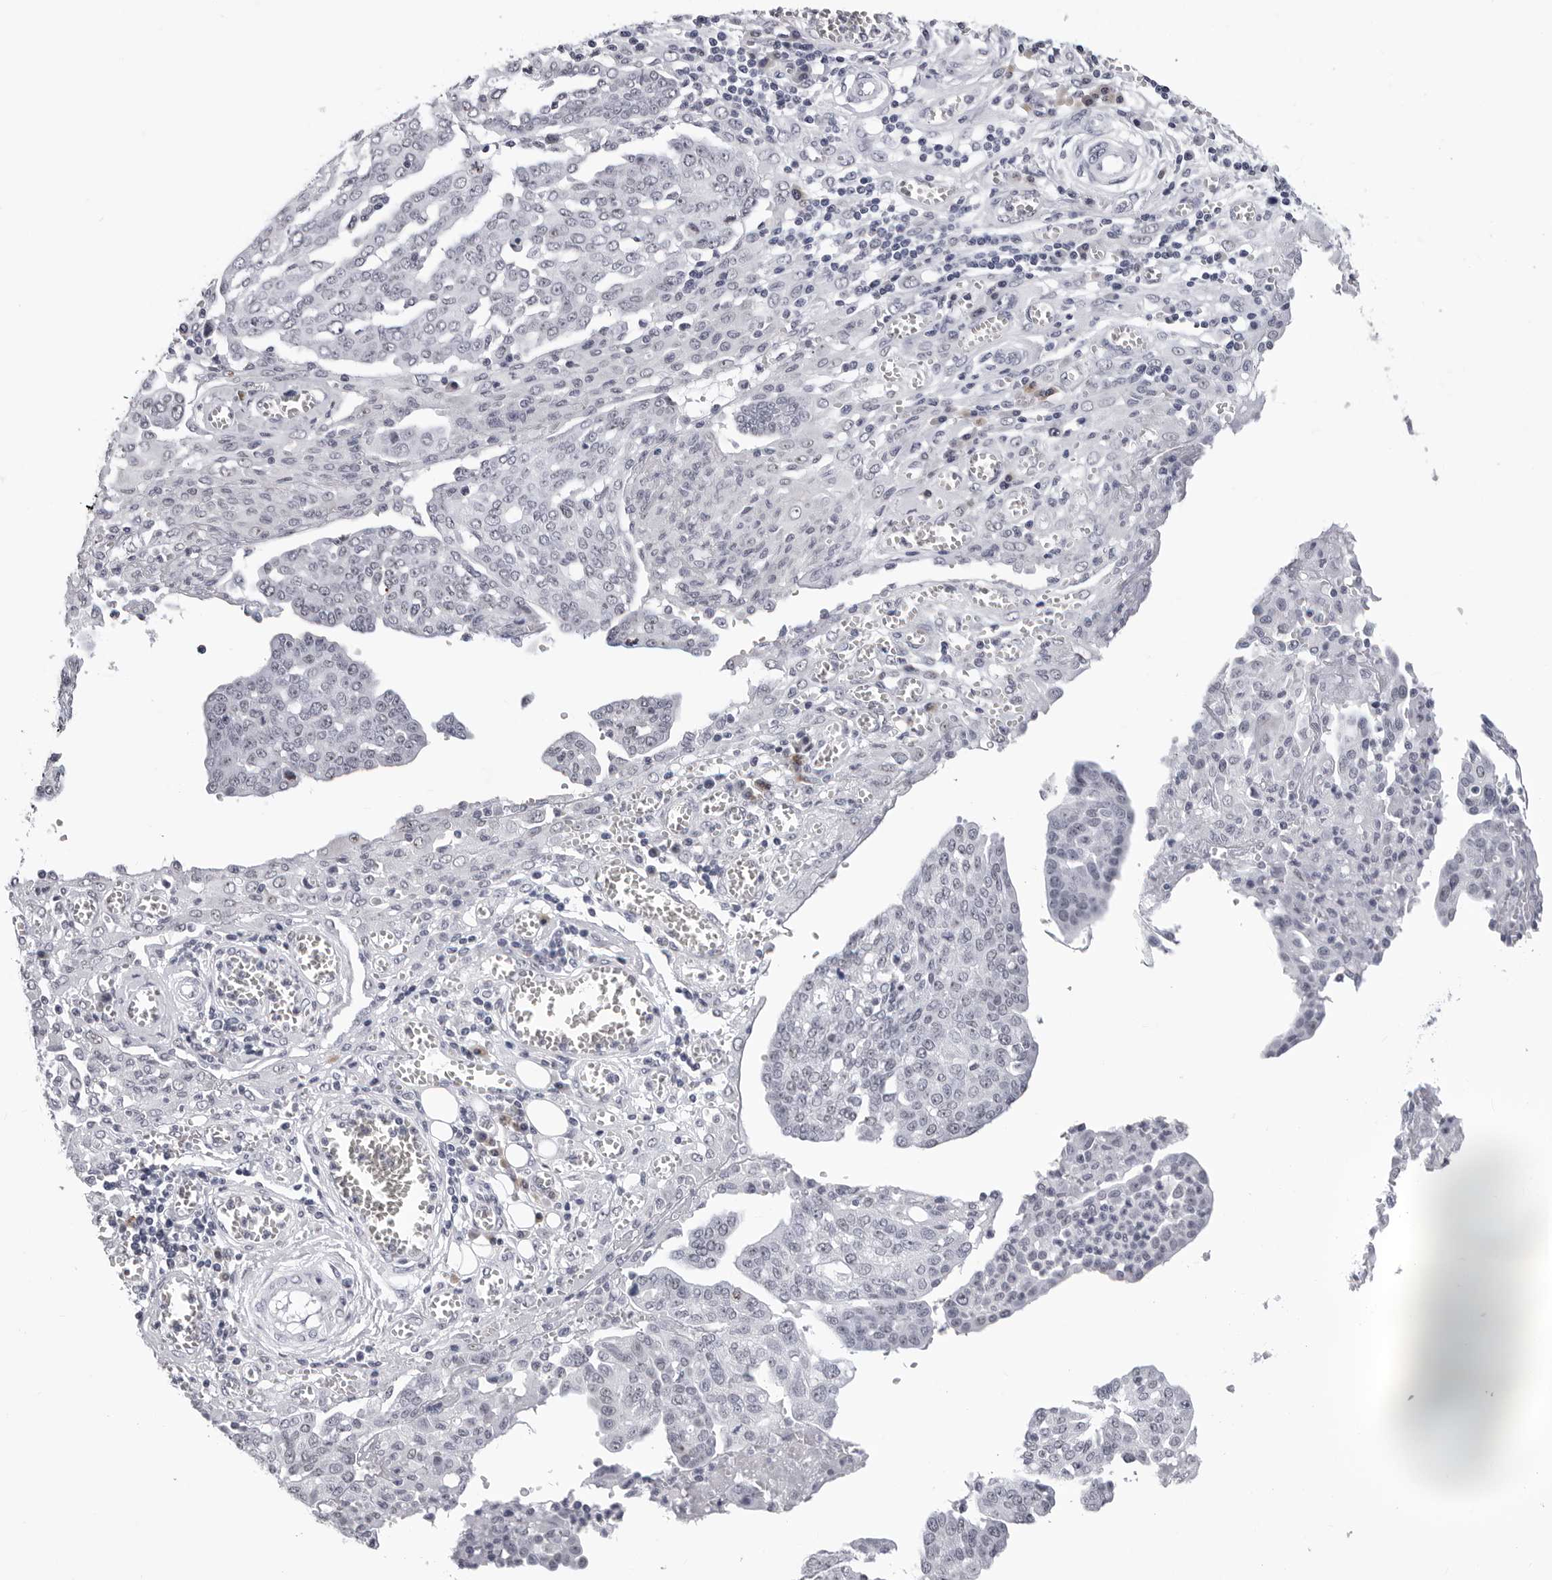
{"staining": {"intensity": "negative", "quantity": "none", "location": "none"}, "tissue": "ovarian cancer", "cell_type": "Tumor cells", "image_type": "cancer", "snomed": [{"axis": "morphology", "description": "Cystadenocarcinoma, serous, NOS"}, {"axis": "topography", "description": "Soft tissue"}, {"axis": "topography", "description": "Ovary"}], "caption": "IHC of human ovarian cancer displays no positivity in tumor cells. Brightfield microscopy of immunohistochemistry stained with DAB (3,3'-diaminobenzidine) (brown) and hematoxylin (blue), captured at high magnification.", "gene": "GNL2", "patient": {"sex": "female", "age": 57}}